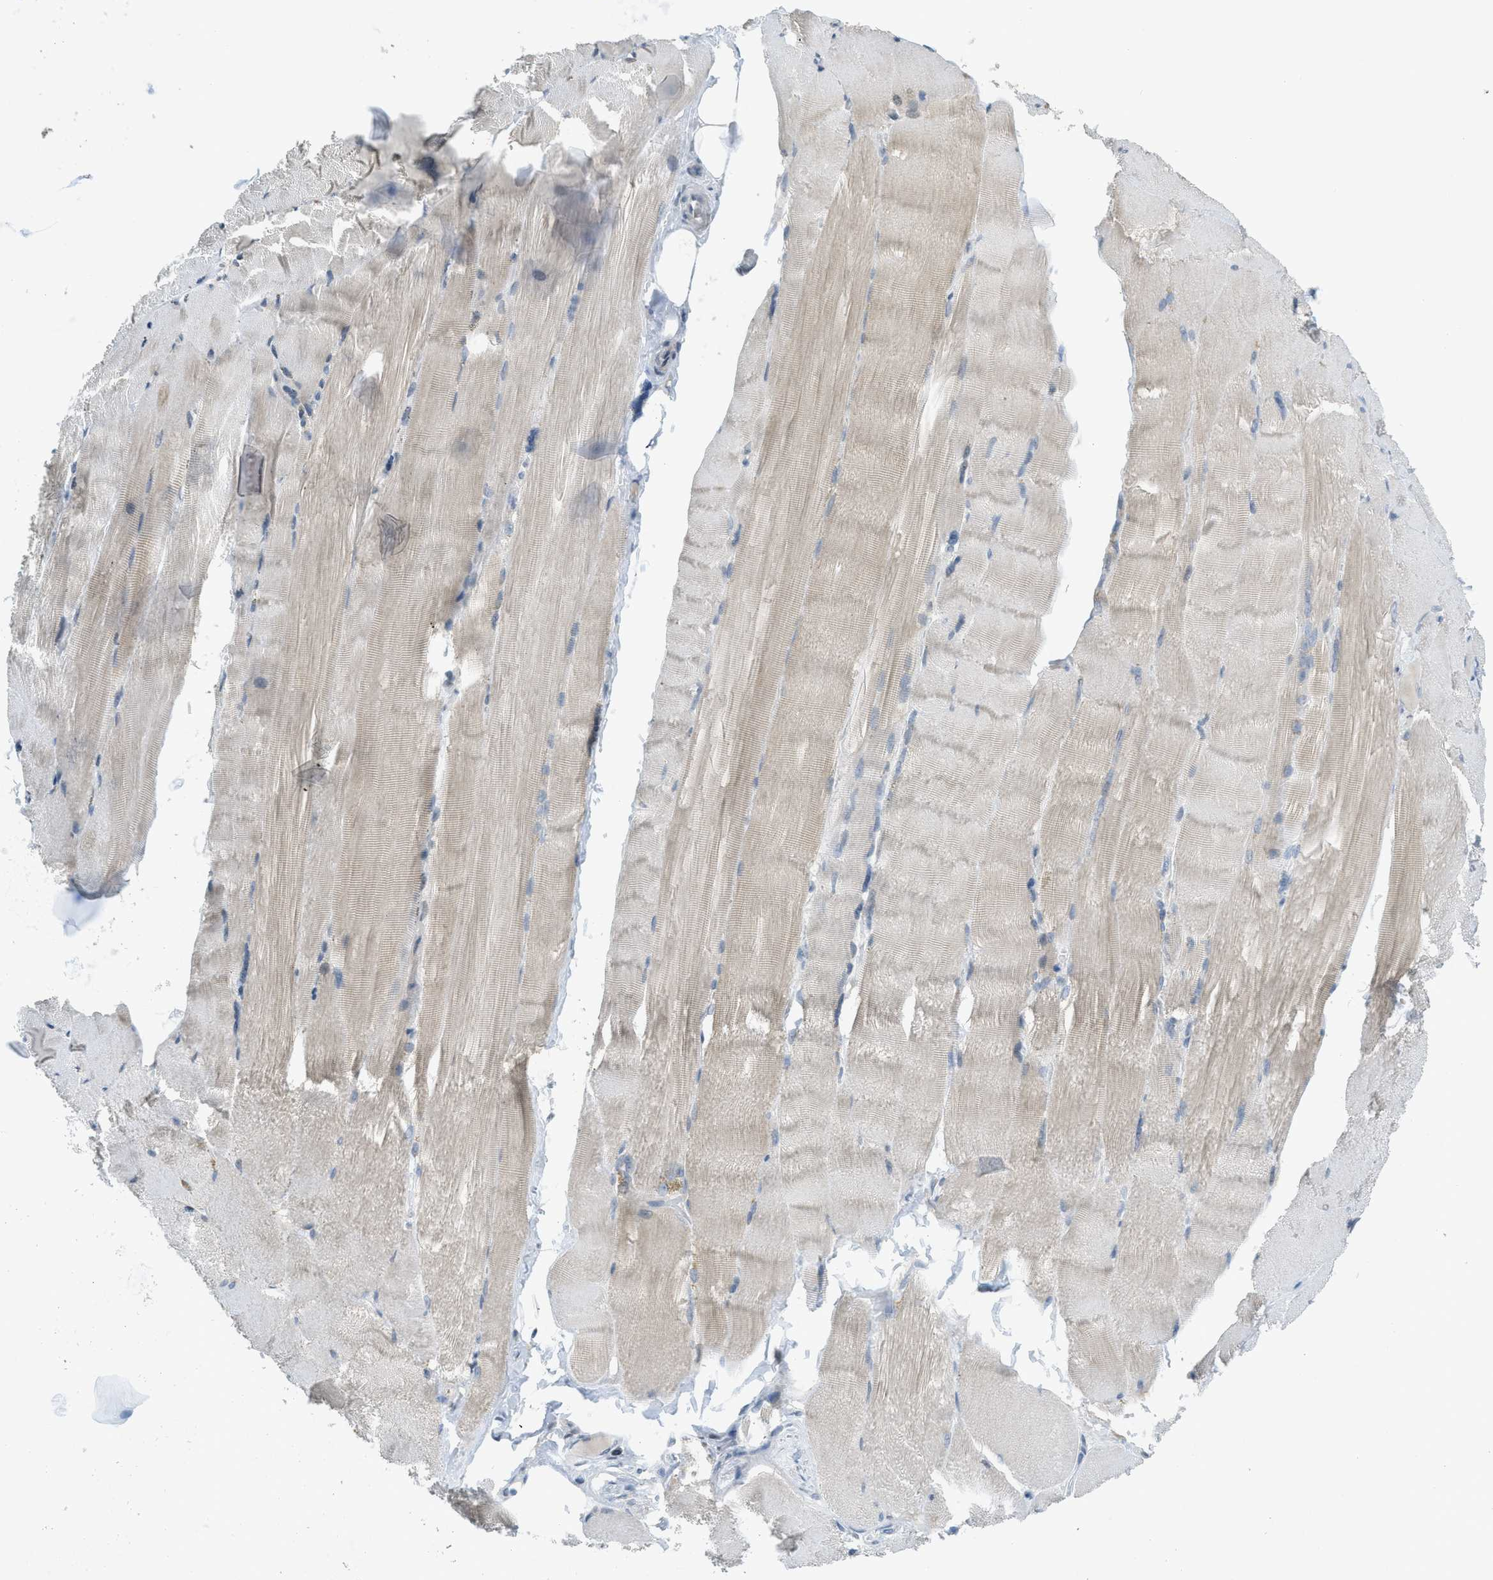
{"staining": {"intensity": "weak", "quantity": "<25%", "location": "cytoplasmic/membranous"}, "tissue": "skeletal muscle", "cell_type": "Myocytes", "image_type": "normal", "snomed": [{"axis": "morphology", "description": "Normal tissue, NOS"}, {"axis": "topography", "description": "Skin"}, {"axis": "topography", "description": "Skeletal muscle"}], "caption": "This is an IHC photomicrograph of unremarkable human skeletal muscle. There is no positivity in myocytes.", "gene": "TXNDC2", "patient": {"sex": "male", "age": 83}}